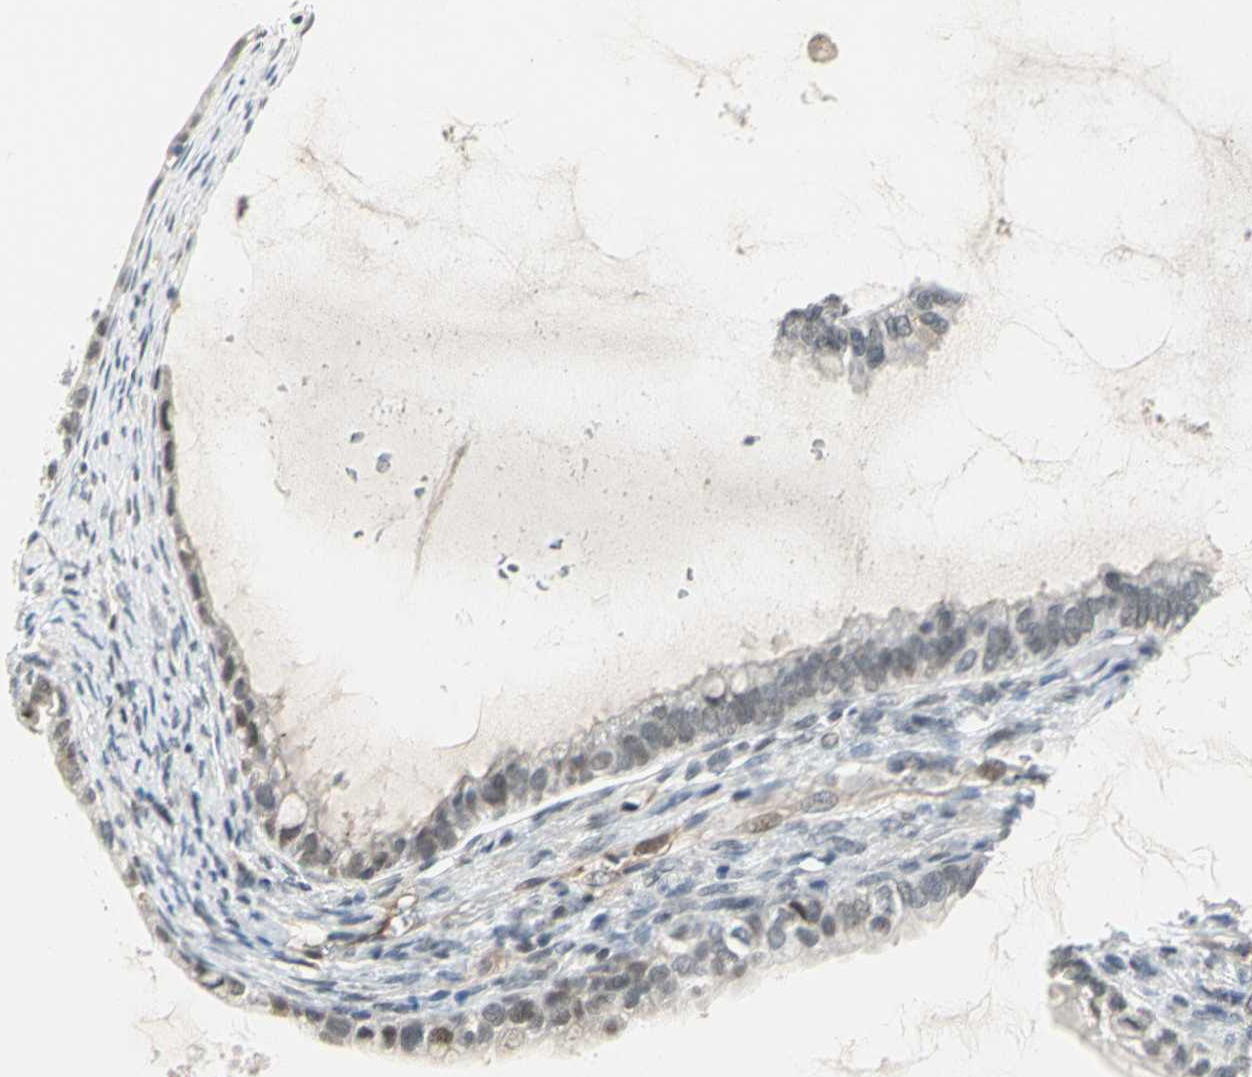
{"staining": {"intensity": "weak", "quantity": "<25%", "location": "nuclear"}, "tissue": "ovarian cancer", "cell_type": "Tumor cells", "image_type": "cancer", "snomed": [{"axis": "morphology", "description": "Cystadenocarcinoma, mucinous, NOS"}, {"axis": "topography", "description": "Ovary"}], "caption": "Tumor cells show no significant positivity in mucinous cystadenocarcinoma (ovarian).", "gene": "IMPG2", "patient": {"sex": "female", "age": 80}}